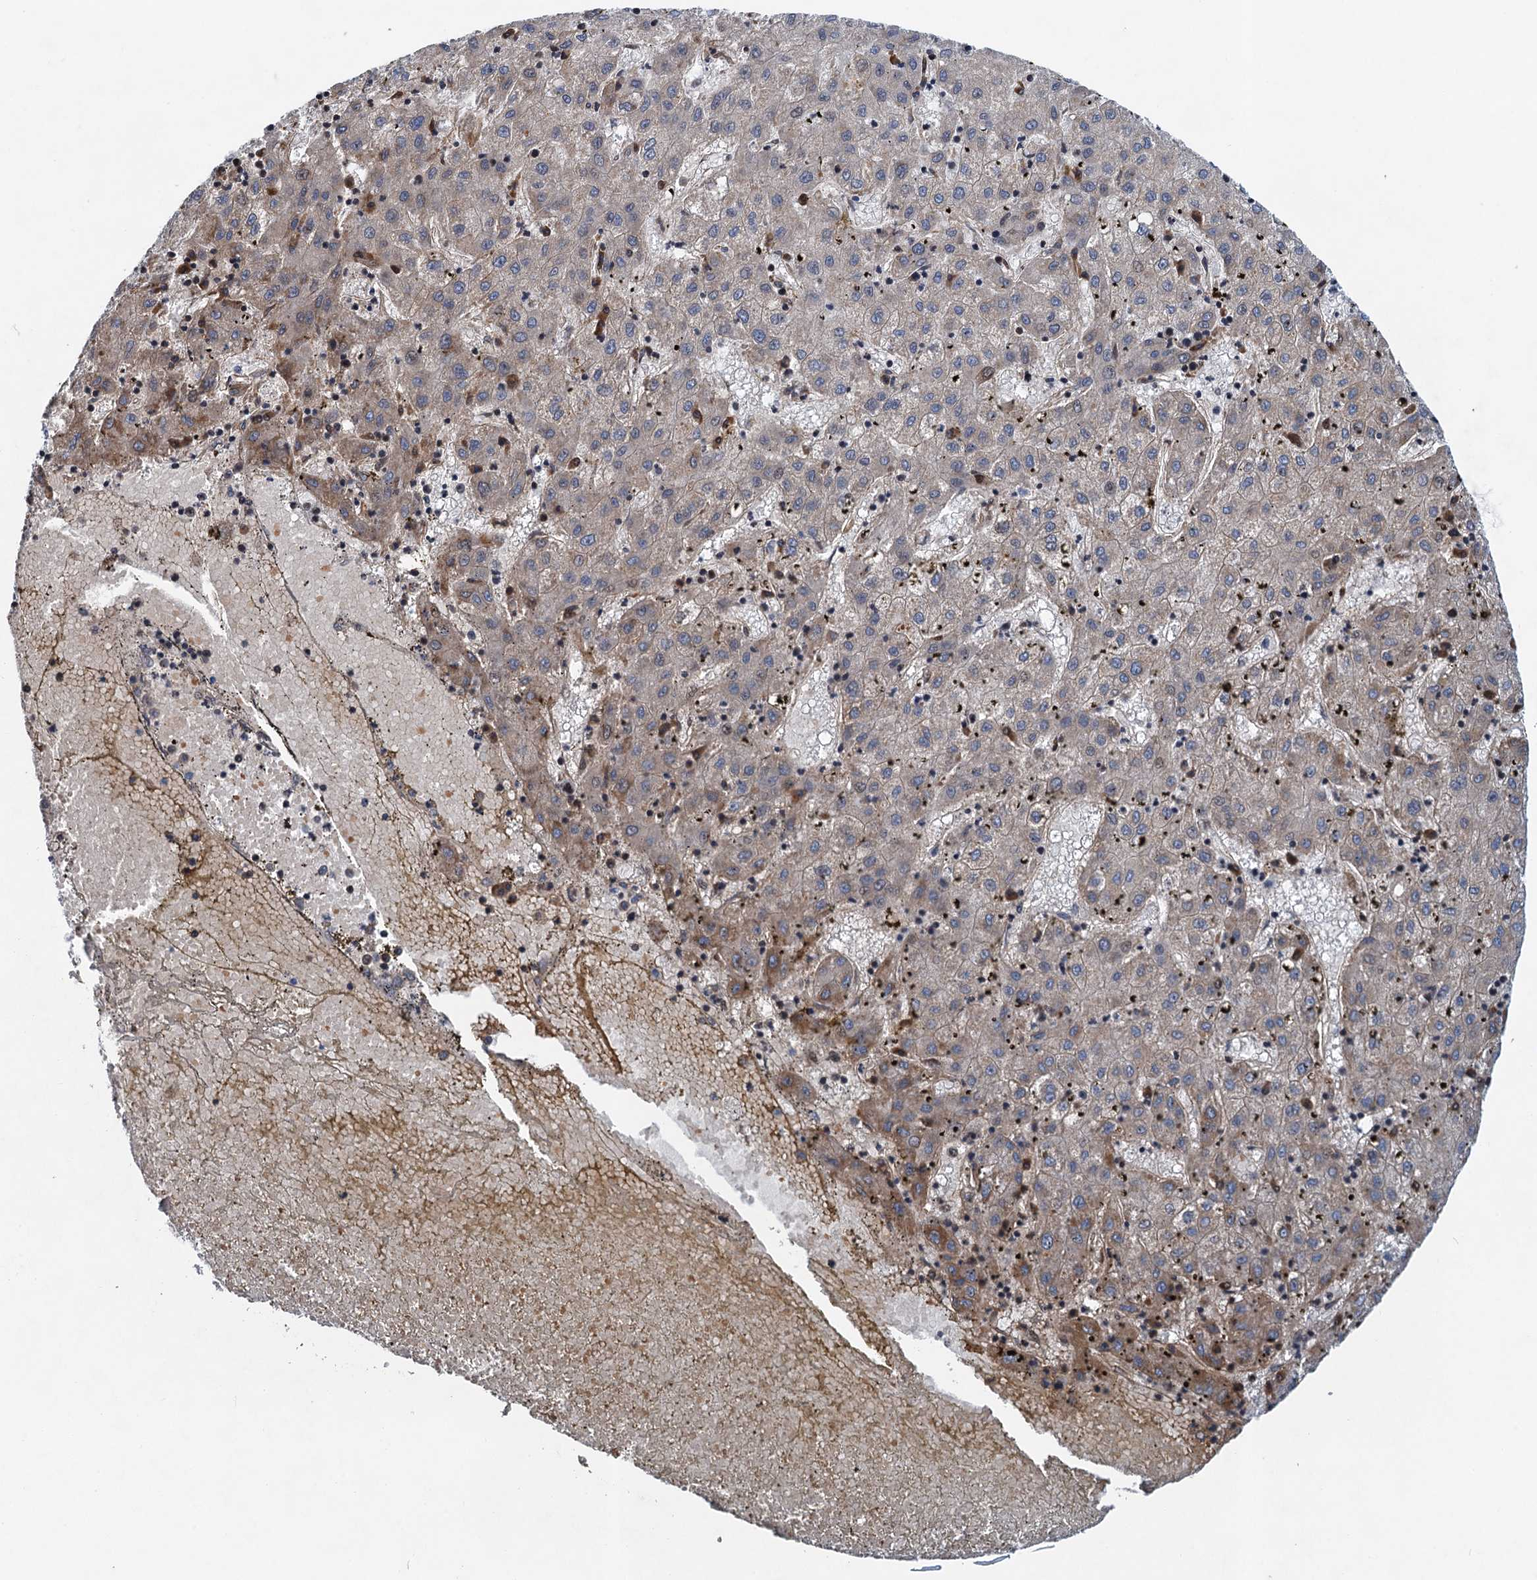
{"staining": {"intensity": "moderate", "quantity": "<25%", "location": "cytoplasmic/membranous"}, "tissue": "liver cancer", "cell_type": "Tumor cells", "image_type": "cancer", "snomed": [{"axis": "morphology", "description": "Carcinoma, Hepatocellular, NOS"}, {"axis": "topography", "description": "Liver"}], "caption": "A low amount of moderate cytoplasmic/membranous staining is appreciated in about <25% of tumor cells in liver cancer (hepatocellular carcinoma) tissue.", "gene": "NBEA", "patient": {"sex": "male", "age": 72}}